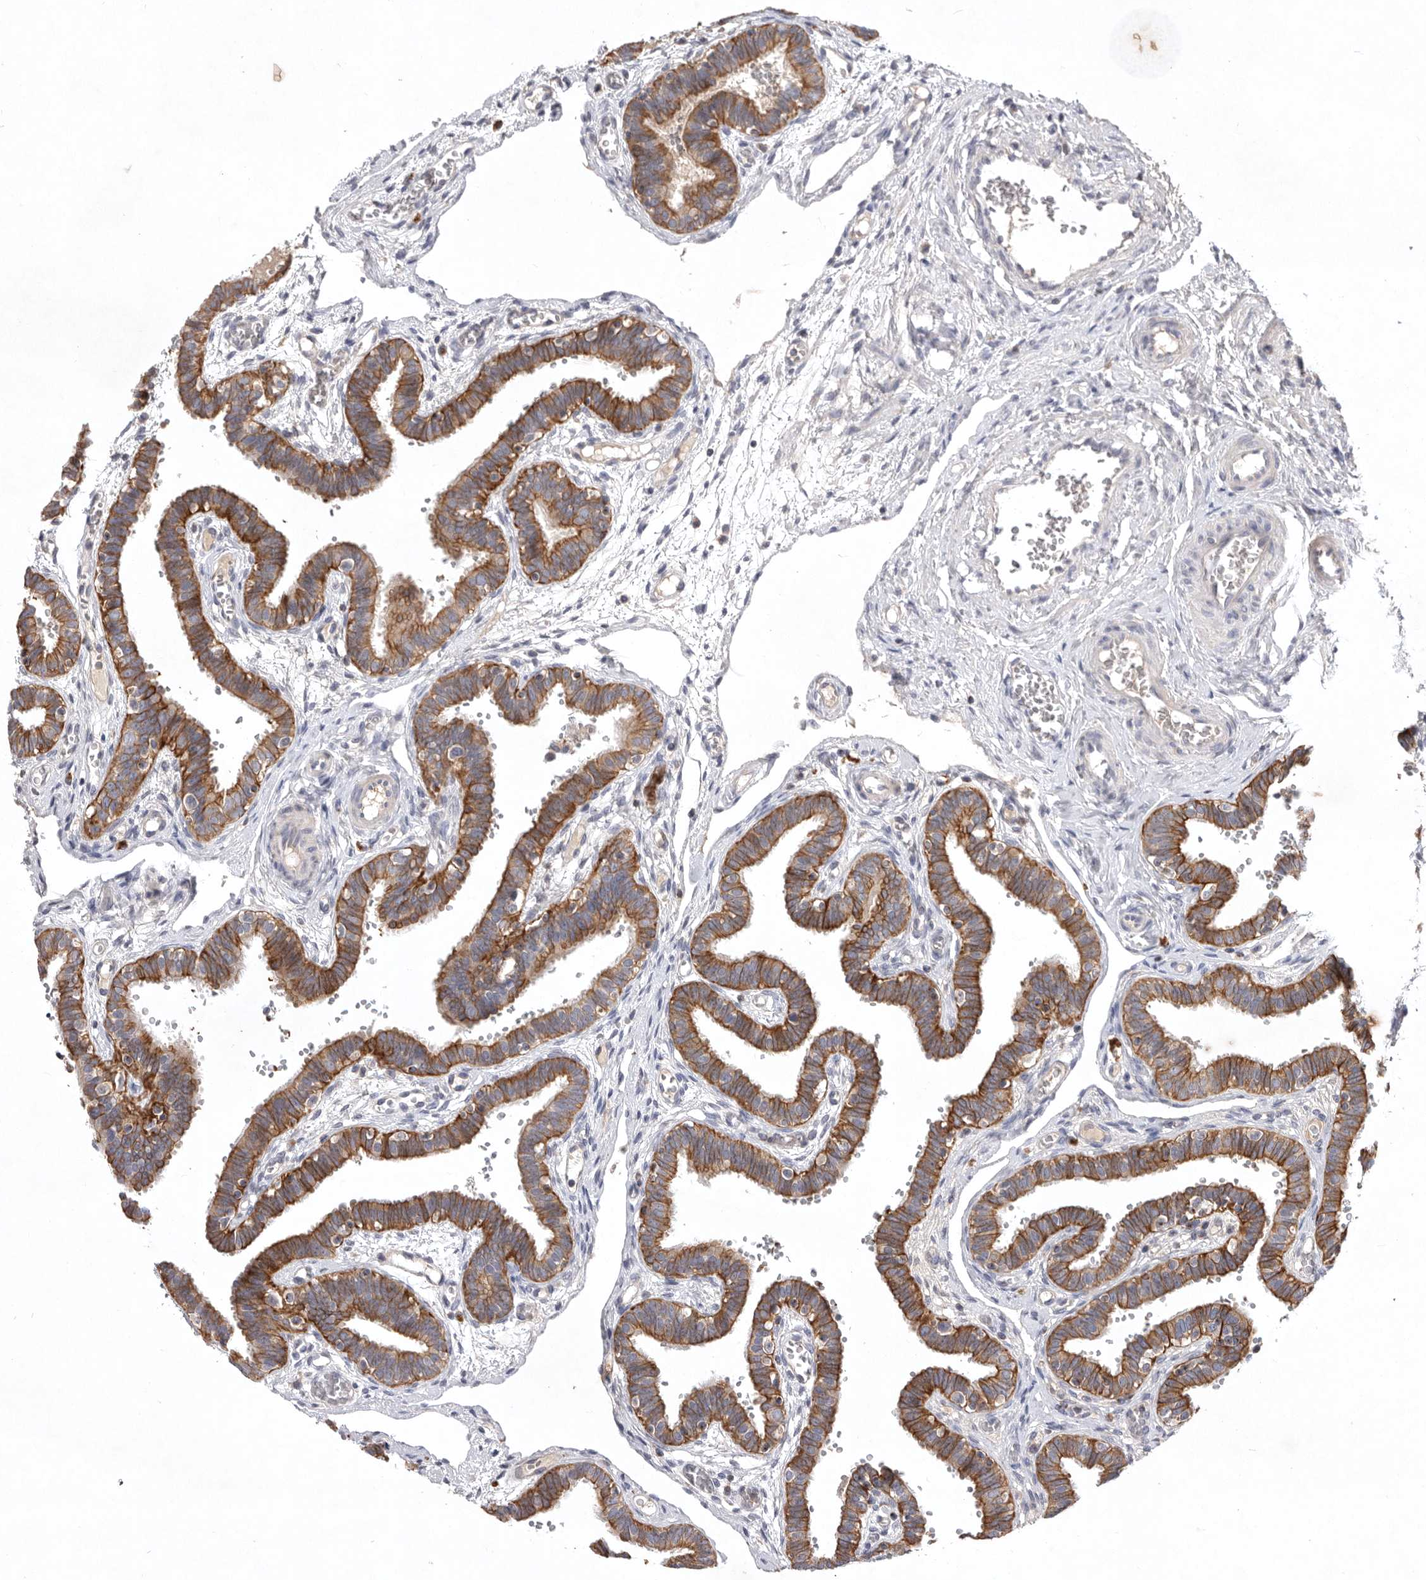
{"staining": {"intensity": "moderate", "quantity": ">75%", "location": "cytoplasmic/membranous"}, "tissue": "fallopian tube", "cell_type": "Glandular cells", "image_type": "normal", "snomed": [{"axis": "morphology", "description": "Normal tissue, NOS"}, {"axis": "topography", "description": "Fallopian tube"}, {"axis": "topography", "description": "Placenta"}], "caption": "Fallopian tube stained for a protein (brown) reveals moderate cytoplasmic/membranous positive expression in about >75% of glandular cells.", "gene": "TNFSF14", "patient": {"sex": "female", "age": 32}}